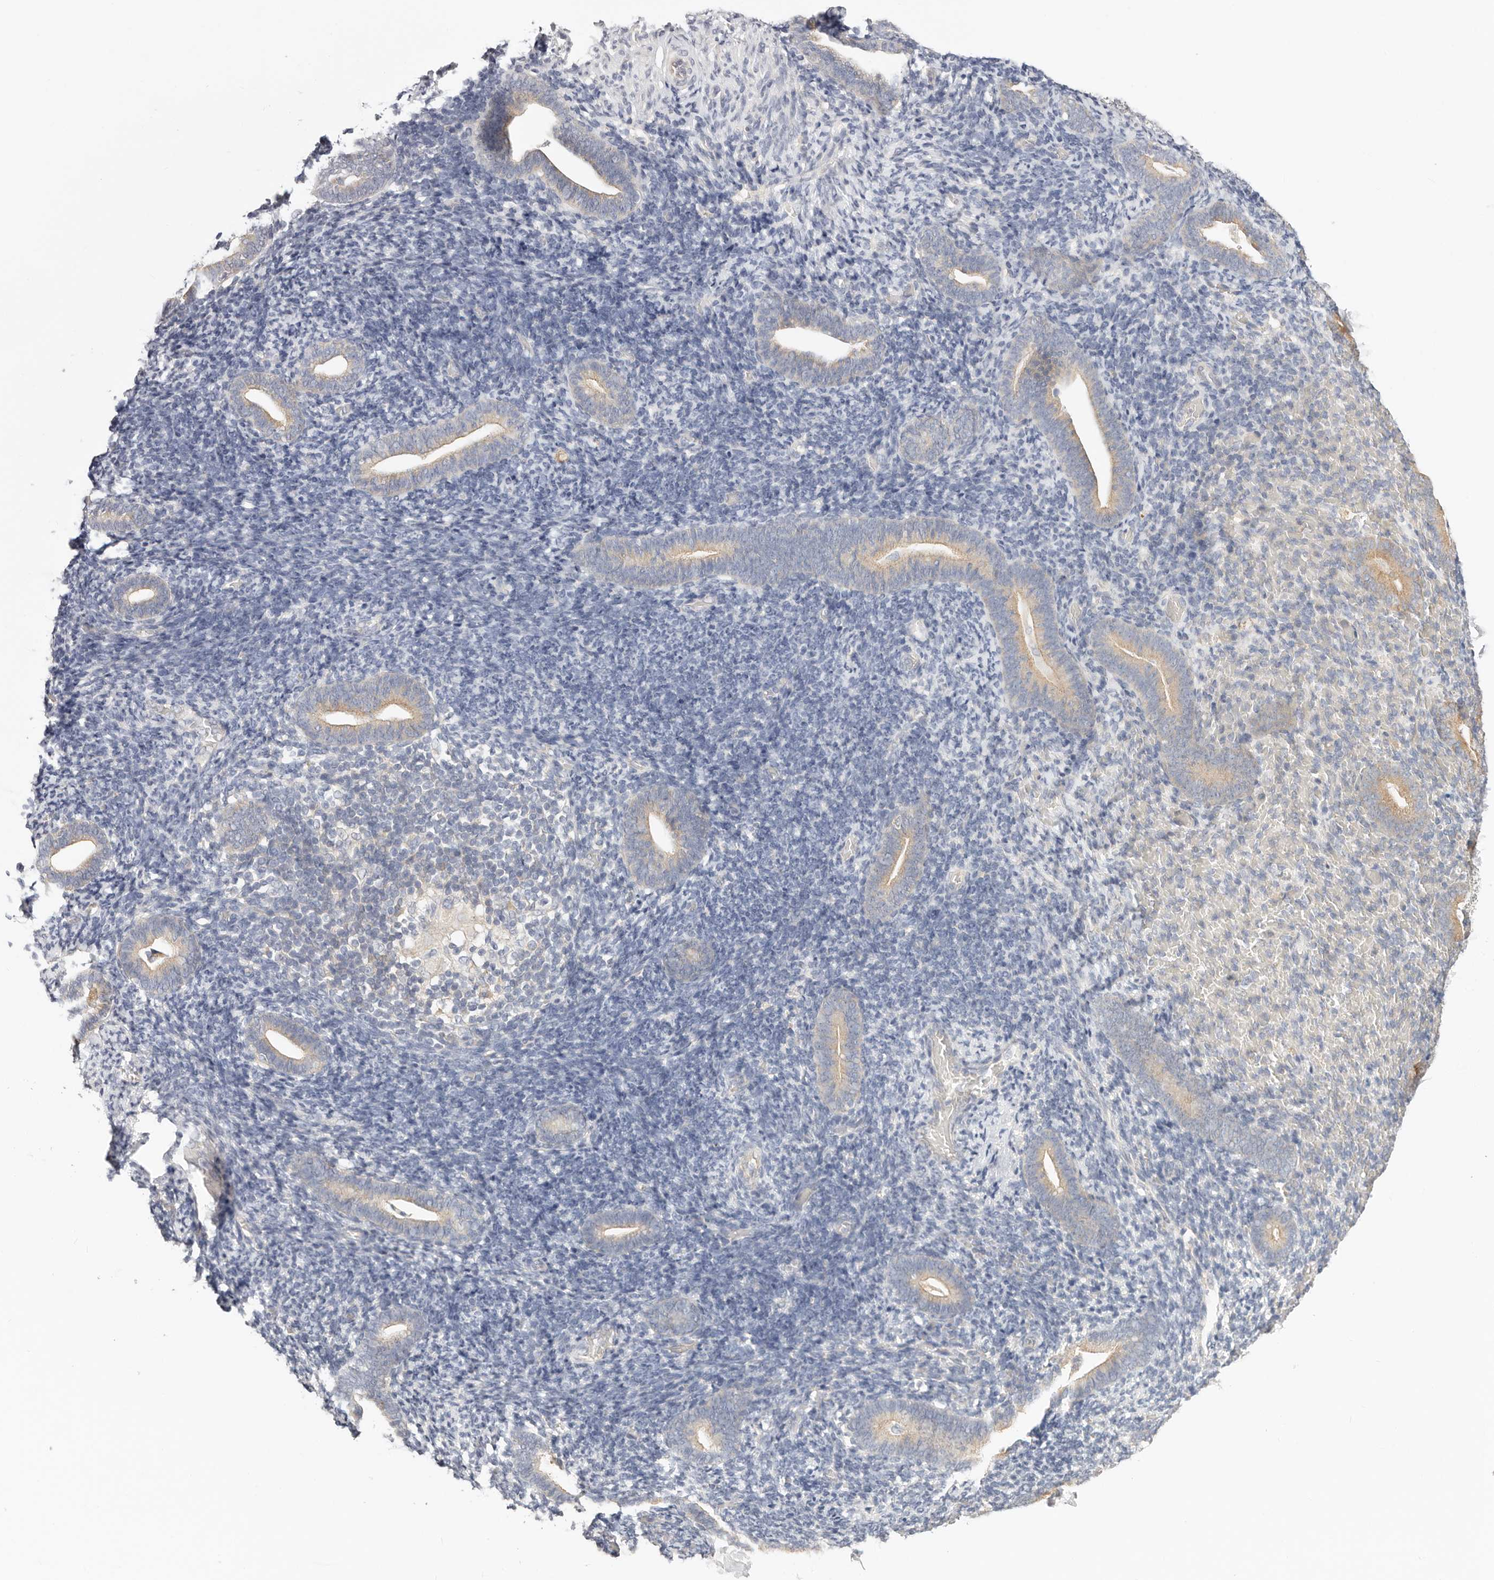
{"staining": {"intensity": "weak", "quantity": "25%-75%", "location": "cytoplasmic/membranous"}, "tissue": "endometrium", "cell_type": "Cells in endometrial stroma", "image_type": "normal", "snomed": [{"axis": "morphology", "description": "Normal tissue, NOS"}, {"axis": "topography", "description": "Endometrium"}], "caption": "This micrograph shows immunohistochemistry staining of benign human endometrium, with low weak cytoplasmic/membranous expression in approximately 25%-75% of cells in endometrial stroma.", "gene": "AFDN", "patient": {"sex": "female", "age": 51}}